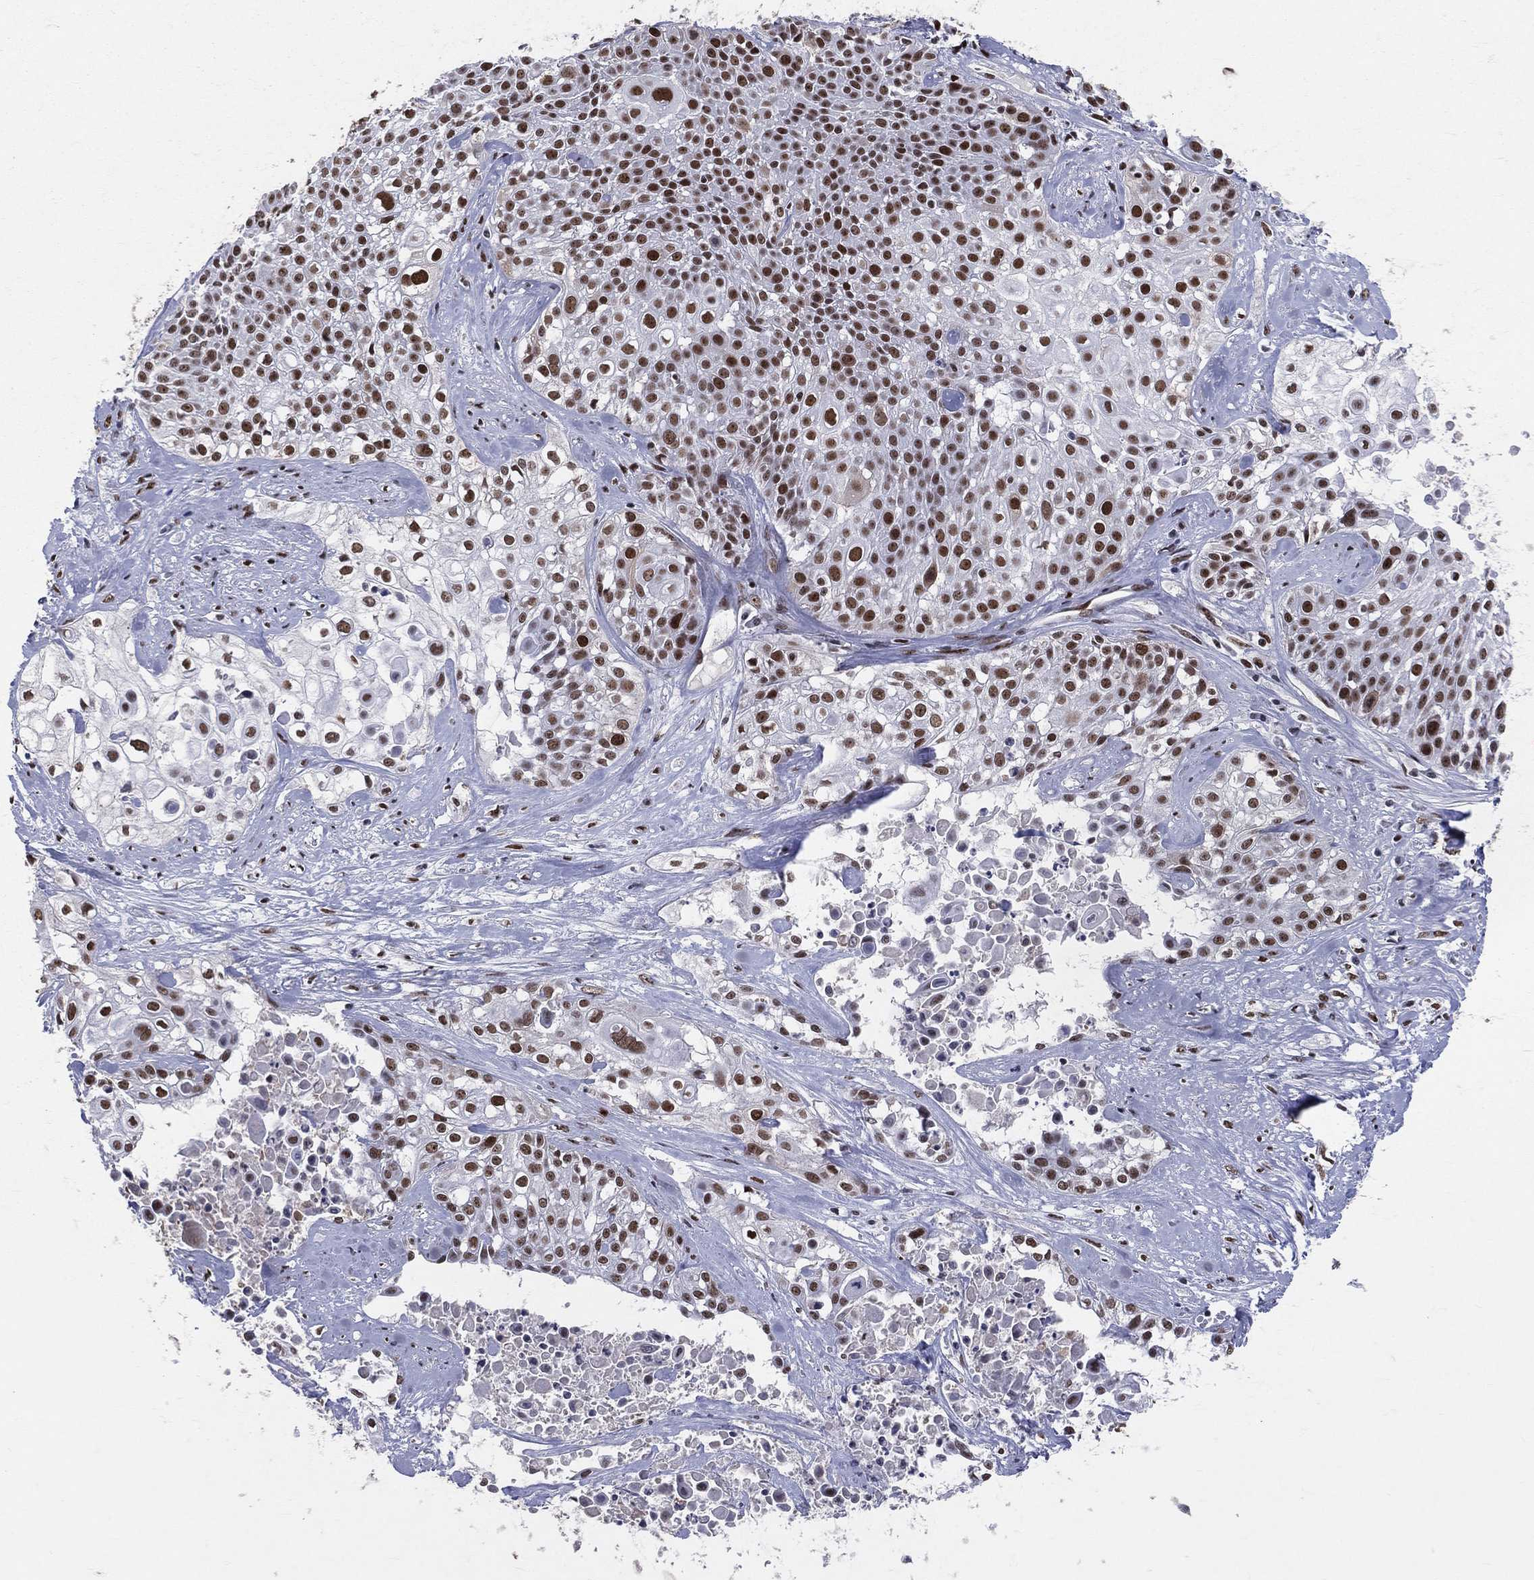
{"staining": {"intensity": "strong", "quantity": ">75%", "location": "nuclear"}, "tissue": "cervical cancer", "cell_type": "Tumor cells", "image_type": "cancer", "snomed": [{"axis": "morphology", "description": "Squamous cell carcinoma, NOS"}, {"axis": "topography", "description": "Cervix"}], "caption": "An IHC image of neoplastic tissue is shown. Protein staining in brown labels strong nuclear positivity in squamous cell carcinoma (cervical) within tumor cells. (DAB (3,3'-diaminobenzidine) IHC, brown staining for protein, blue staining for nuclei).", "gene": "CDK7", "patient": {"sex": "female", "age": 39}}